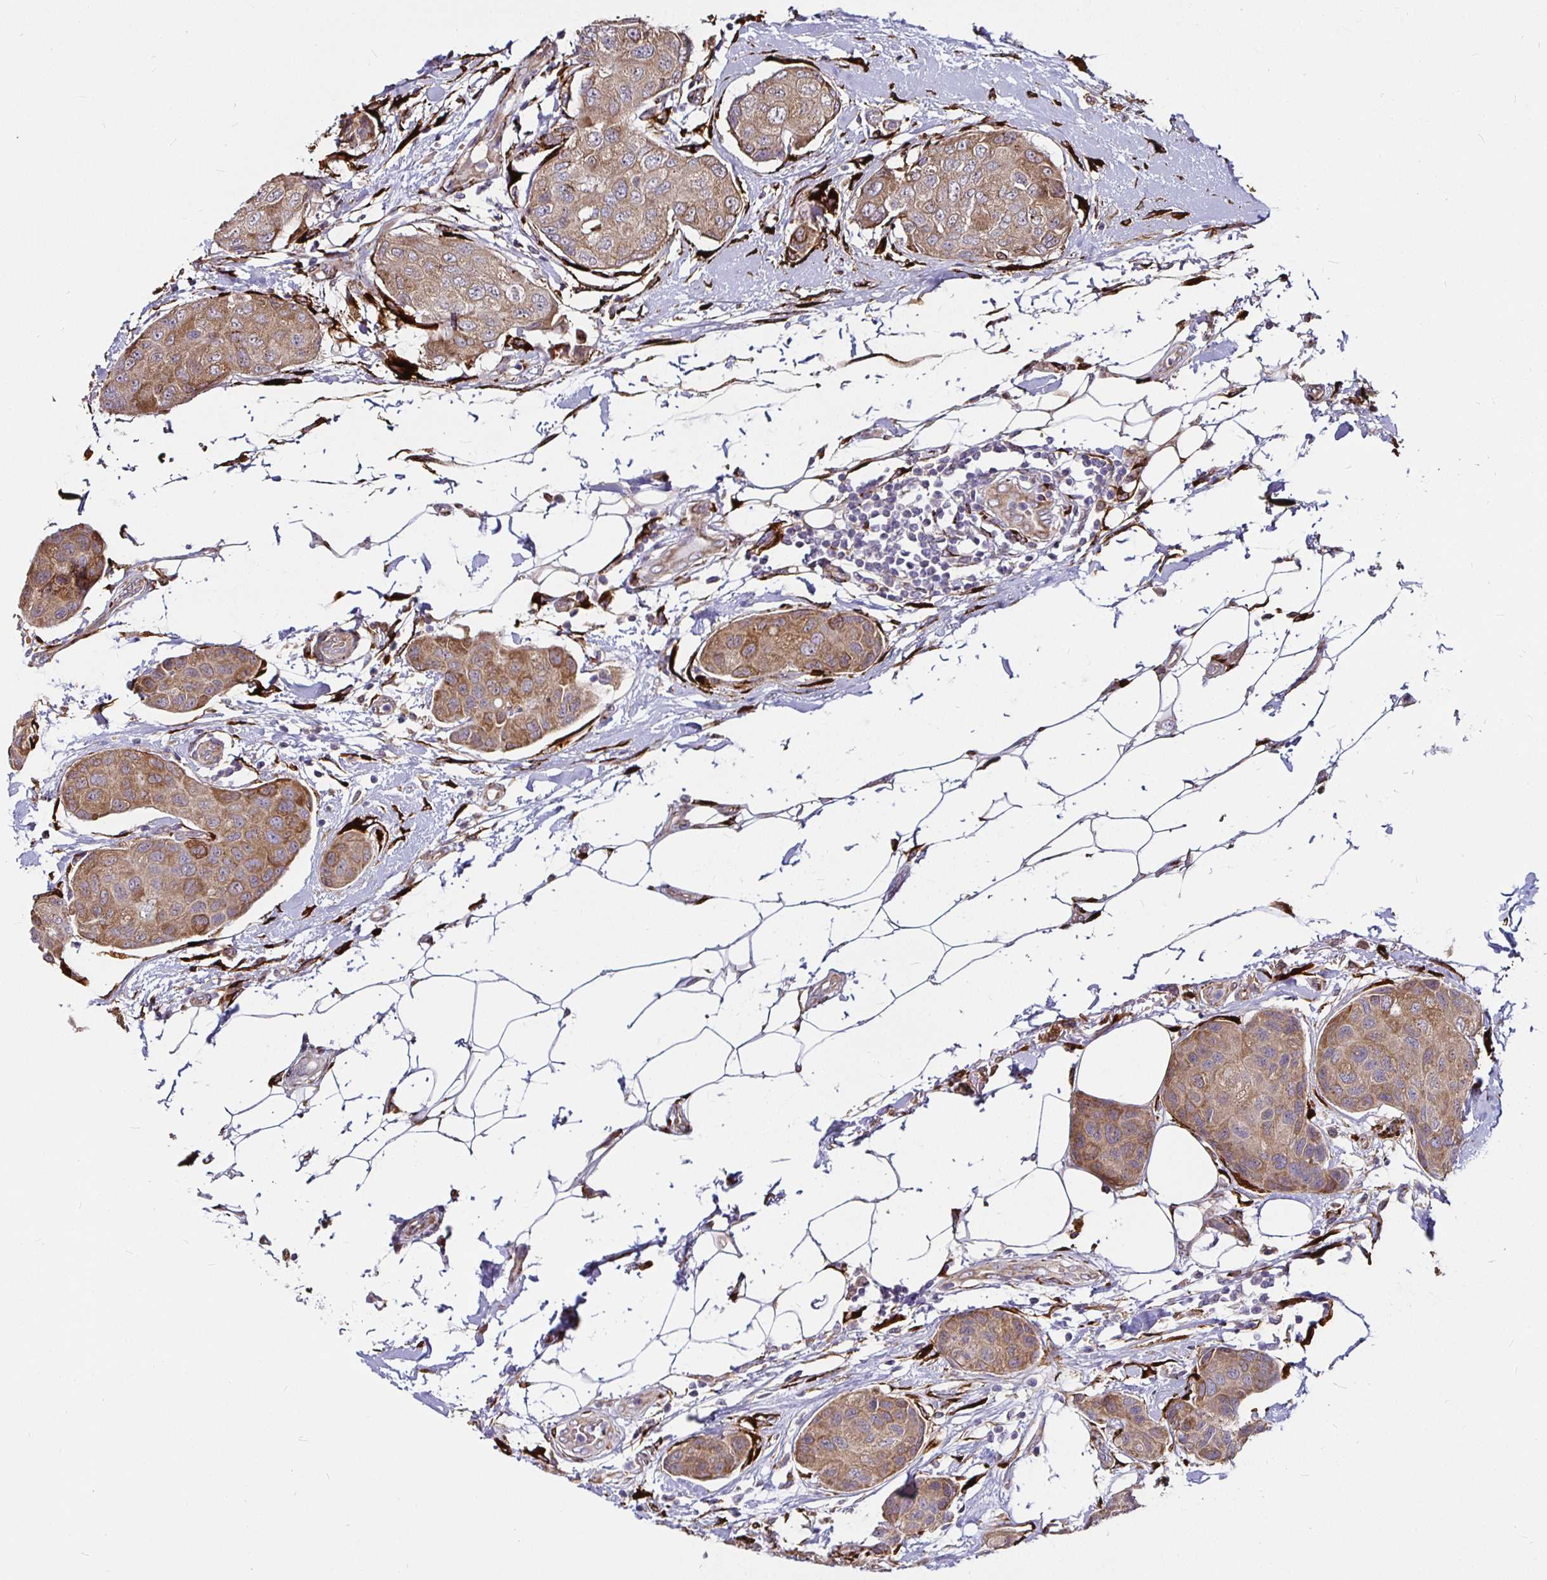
{"staining": {"intensity": "moderate", "quantity": ">75%", "location": "cytoplasmic/membranous"}, "tissue": "breast cancer", "cell_type": "Tumor cells", "image_type": "cancer", "snomed": [{"axis": "morphology", "description": "Duct carcinoma"}, {"axis": "topography", "description": "Breast"}, {"axis": "topography", "description": "Lymph node"}], "caption": "Tumor cells reveal moderate cytoplasmic/membranous staining in about >75% of cells in intraductal carcinoma (breast).", "gene": "P4HA2", "patient": {"sex": "female", "age": 80}}